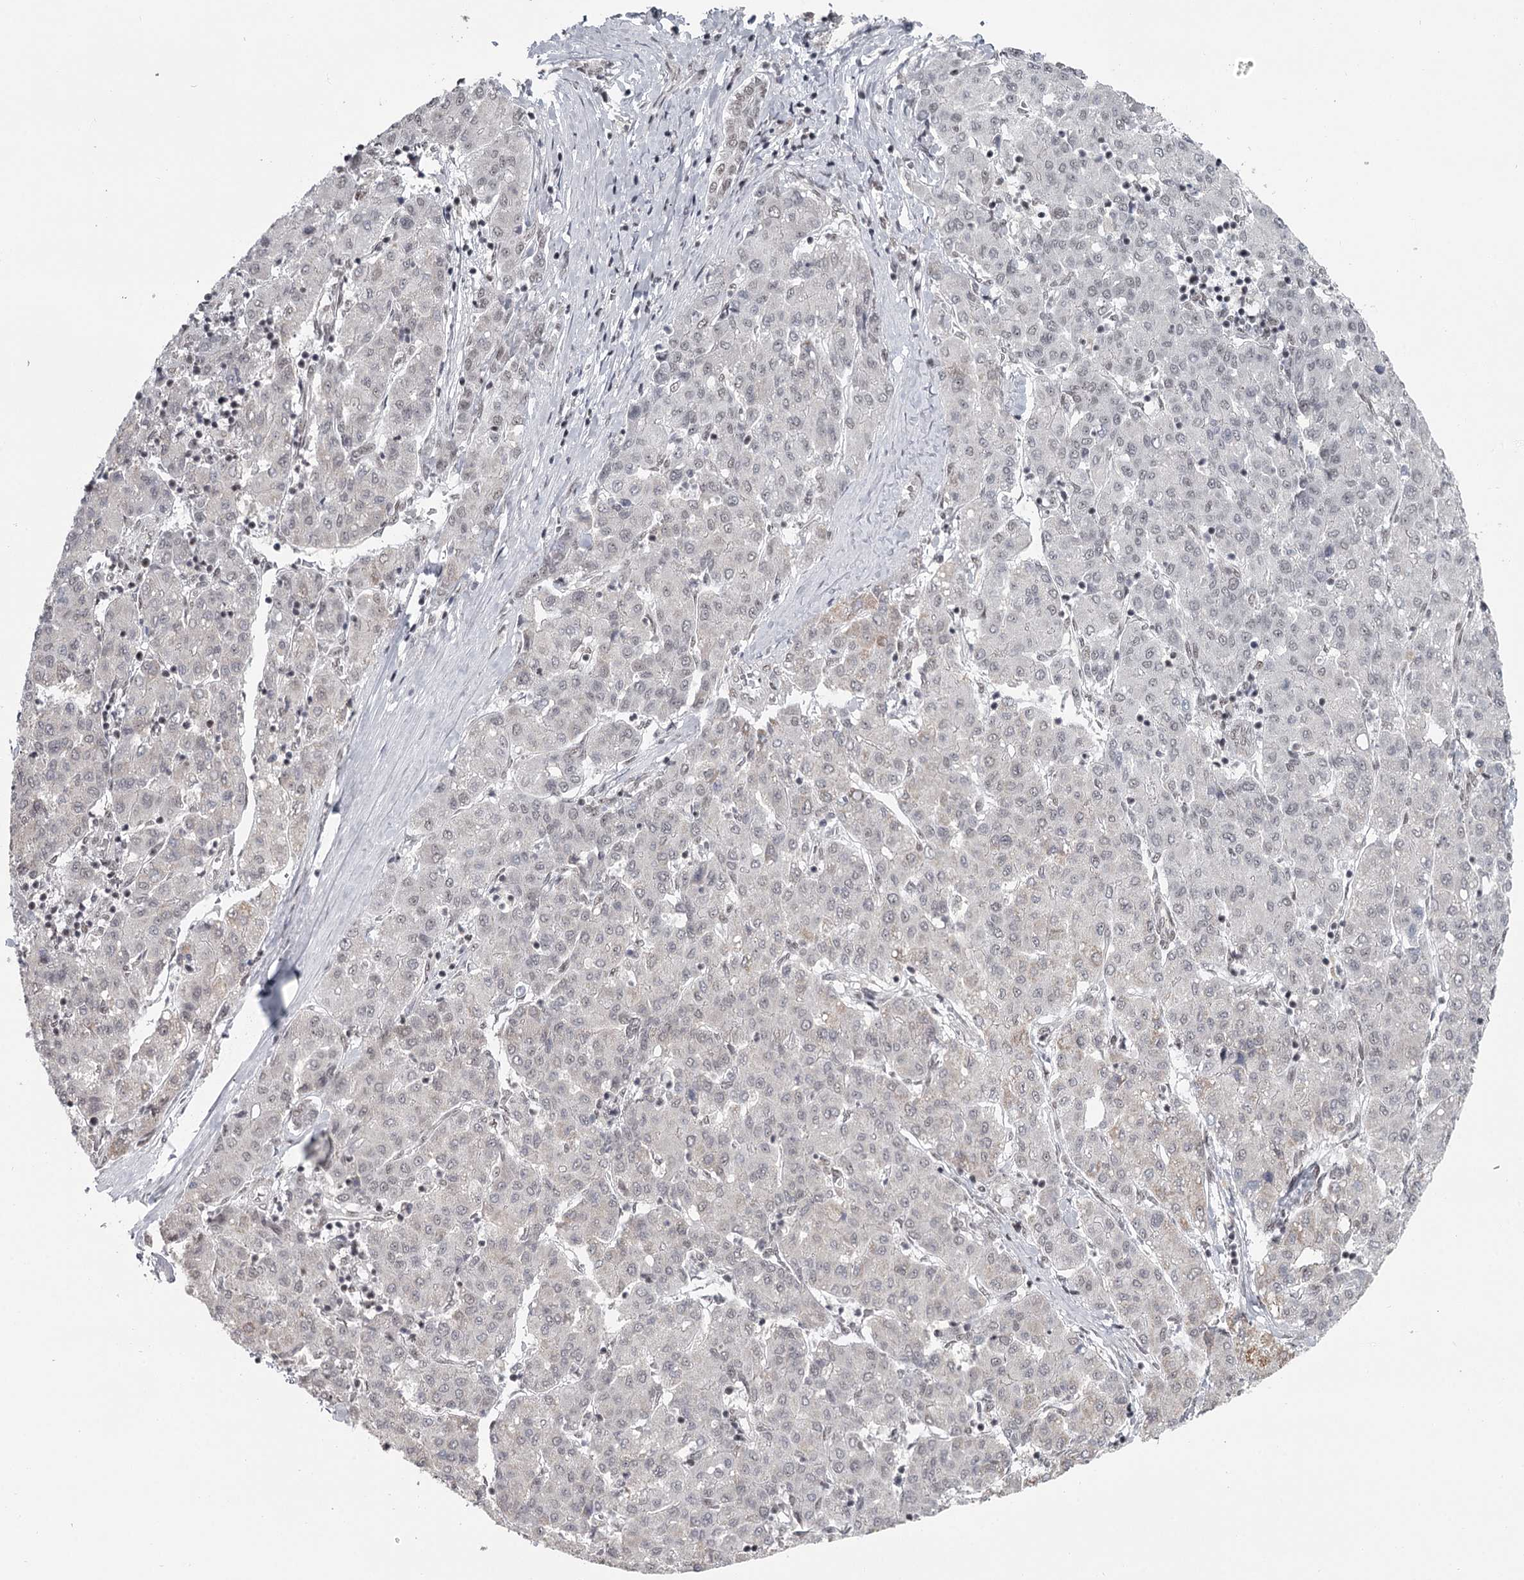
{"staining": {"intensity": "weak", "quantity": "25%-75%", "location": "nuclear"}, "tissue": "liver cancer", "cell_type": "Tumor cells", "image_type": "cancer", "snomed": [{"axis": "morphology", "description": "Carcinoma, Hepatocellular, NOS"}, {"axis": "topography", "description": "Liver"}], "caption": "Immunohistochemical staining of hepatocellular carcinoma (liver) reveals low levels of weak nuclear protein expression in approximately 25%-75% of tumor cells.", "gene": "FAM13C", "patient": {"sex": "male", "age": 65}}